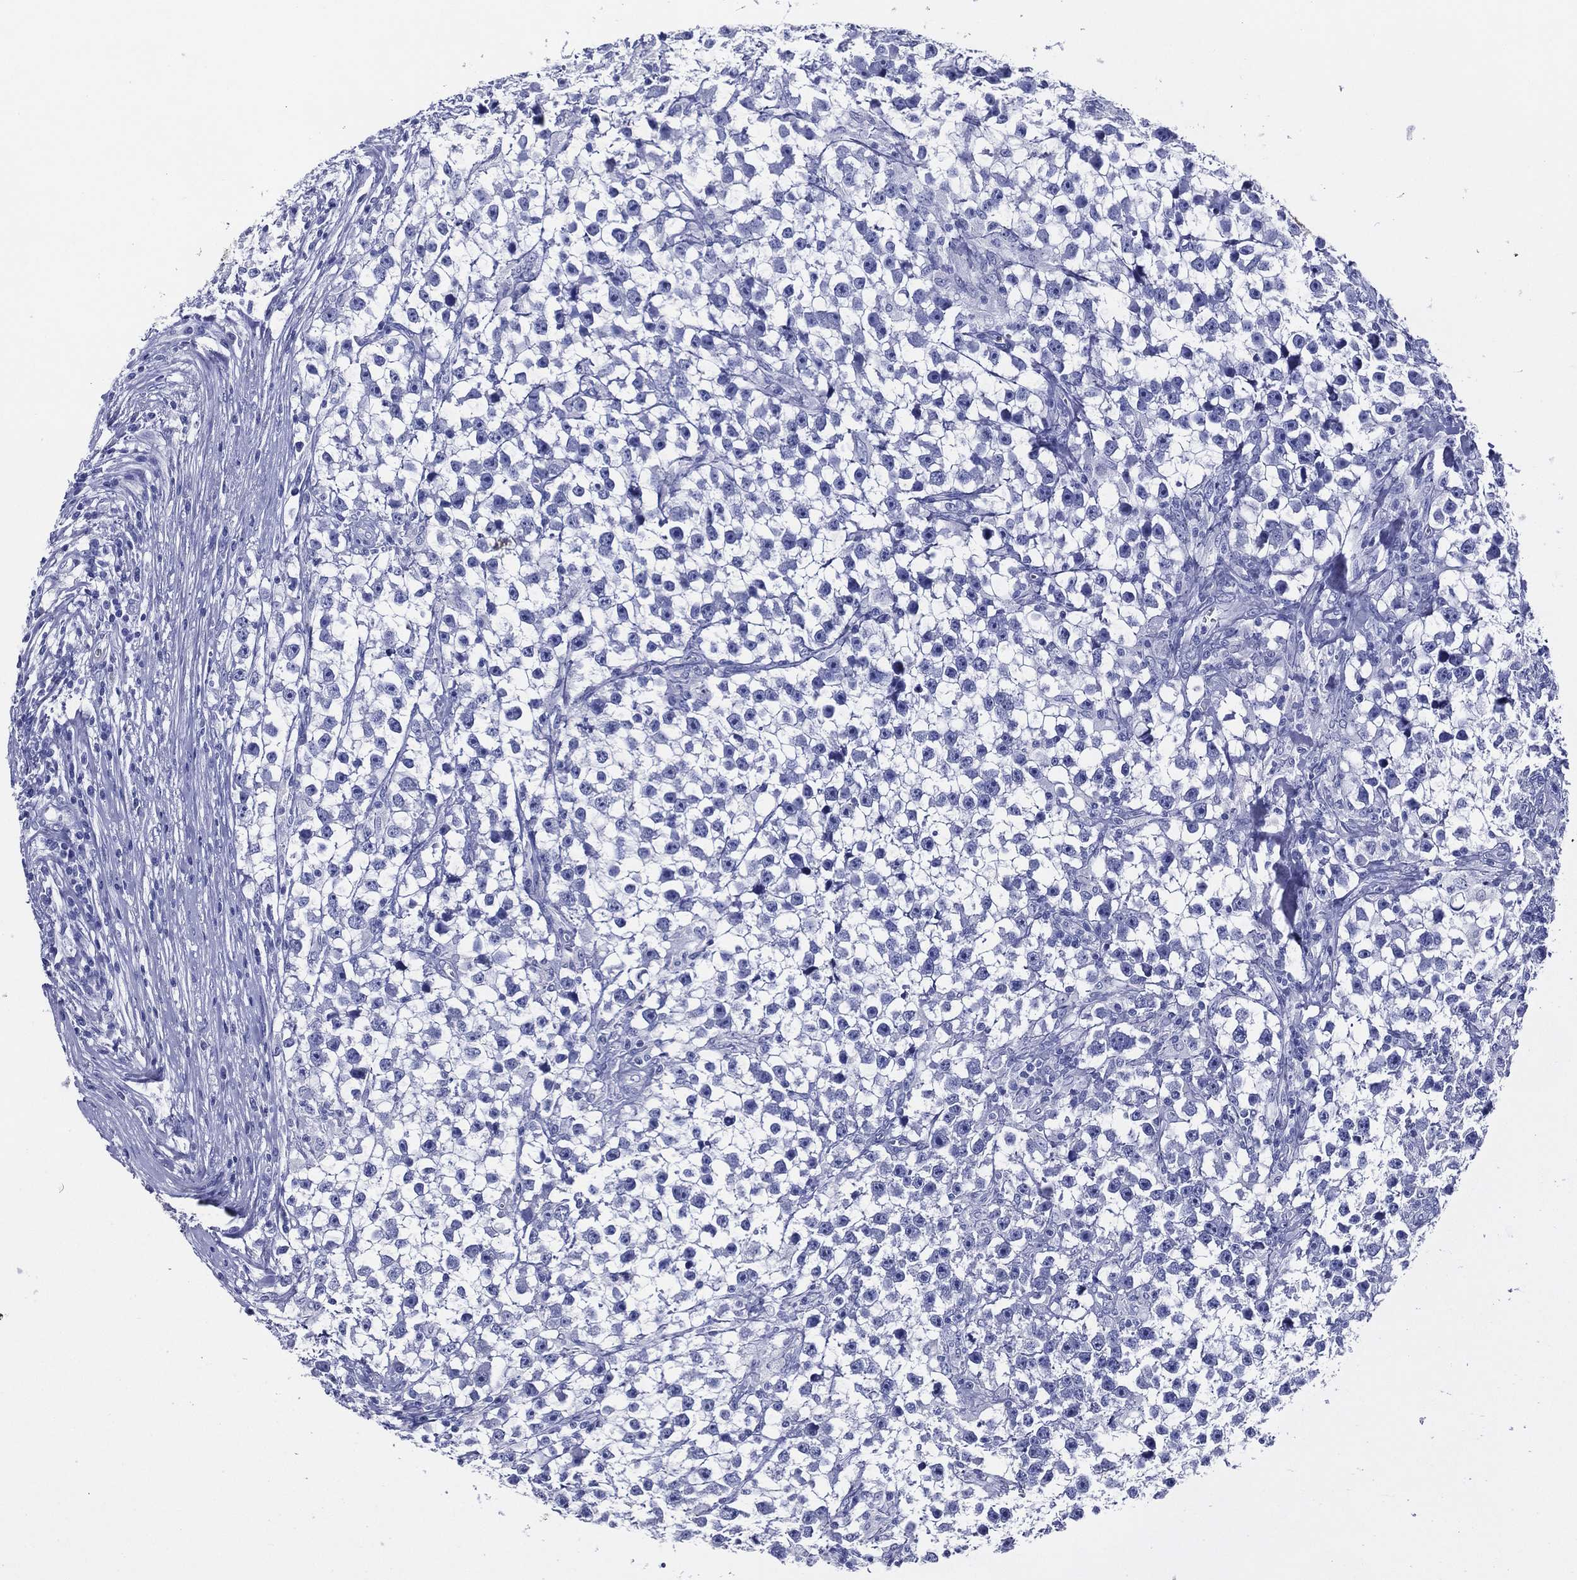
{"staining": {"intensity": "negative", "quantity": "none", "location": "none"}, "tissue": "testis cancer", "cell_type": "Tumor cells", "image_type": "cancer", "snomed": [{"axis": "morphology", "description": "Seminoma, NOS"}, {"axis": "topography", "description": "Testis"}], "caption": "IHC photomicrograph of testis seminoma stained for a protein (brown), which exhibits no expression in tumor cells.", "gene": "ACE2", "patient": {"sex": "male", "age": 59}}